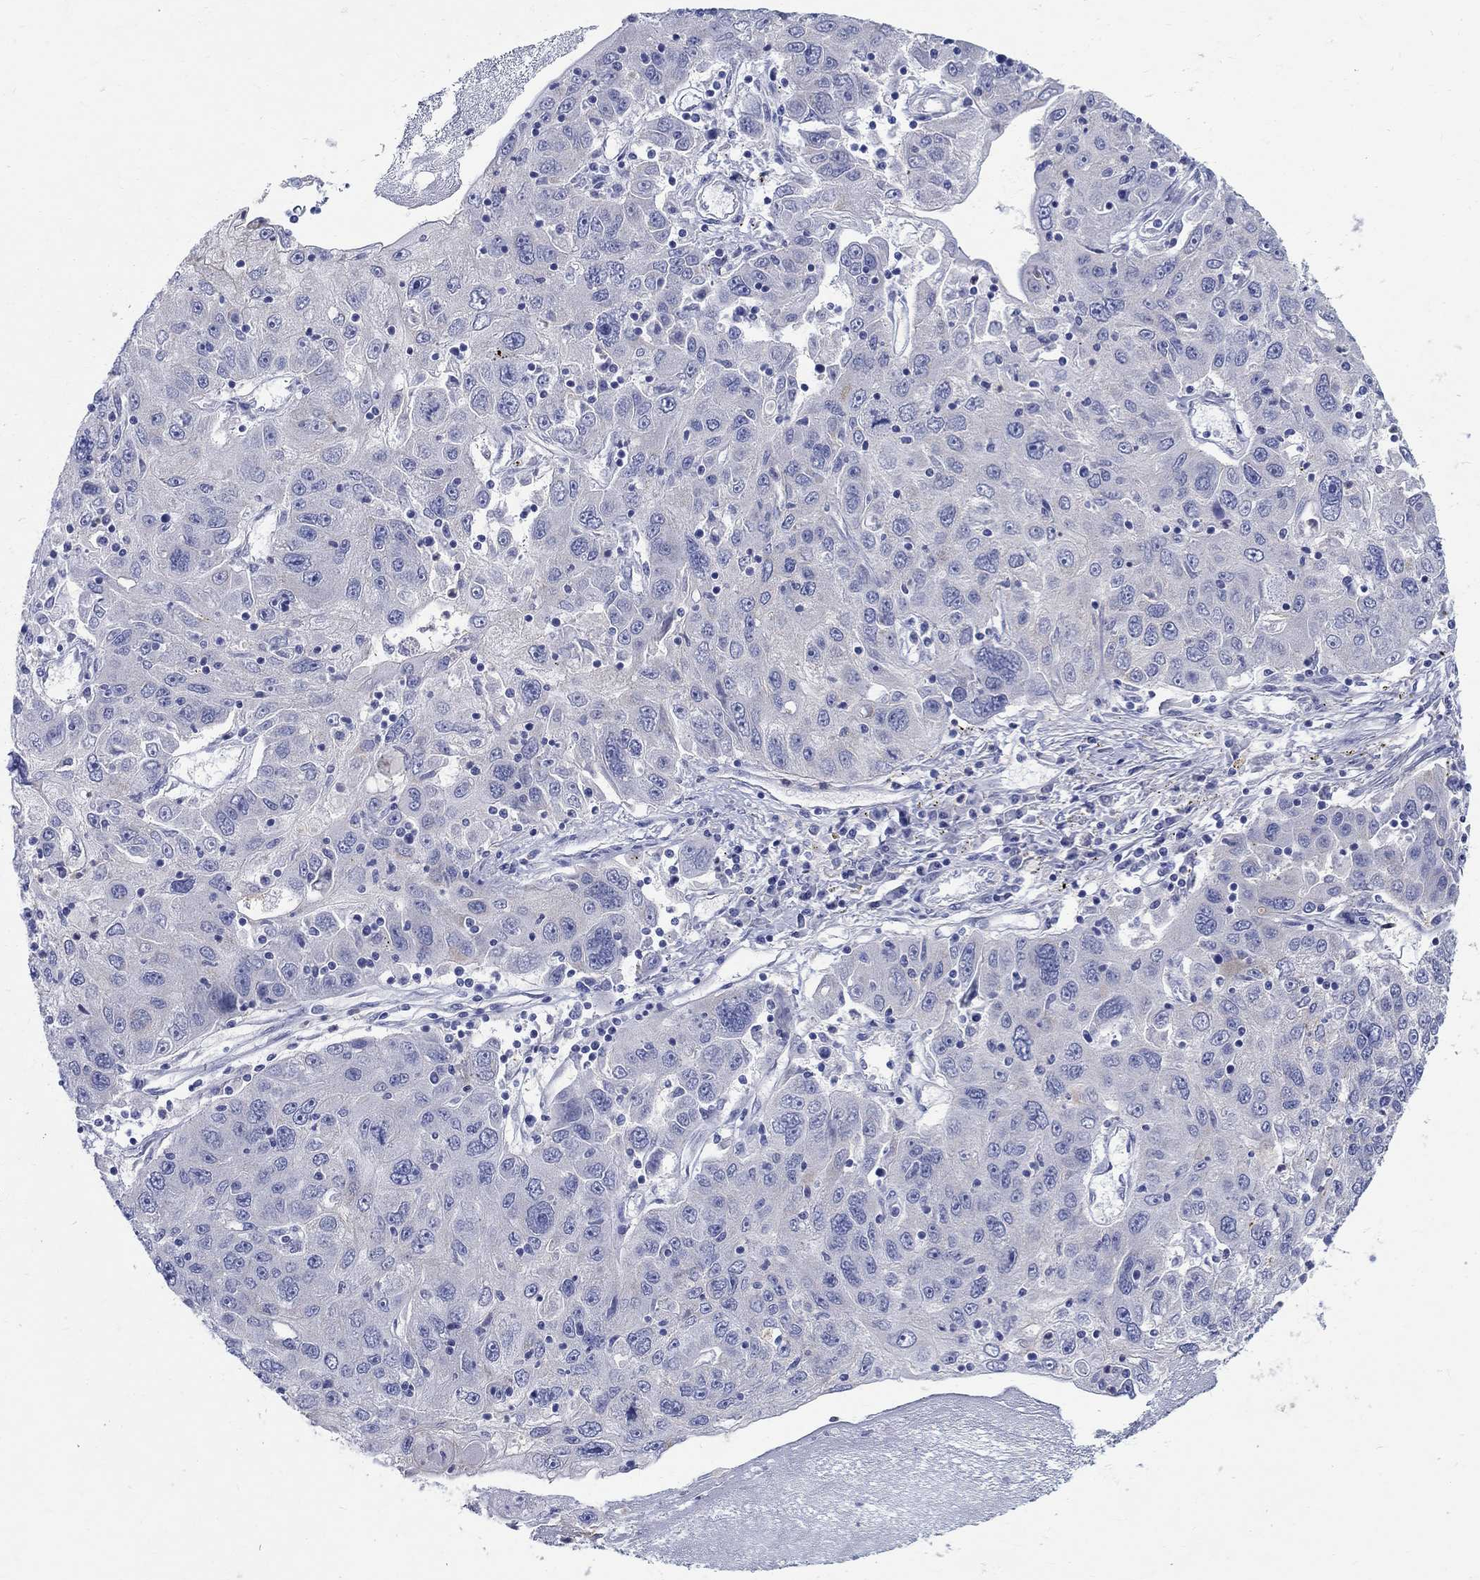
{"staining": {"intensity": "negative", "quantity": "none", "location": "none"}, "tissue": "stomach cancer", "cell_type": "Tumor cells", "image_type": "cancer", "snomed": [{"axis": "morphology", "description": "Adenocarcinoma, NOS"}, {"axis": "topography", "description": "Stomach"}], "caption": "Protein analysis of stomach cancer displays no significant positivity in tumor cells.", "gene": "SOX2", "patient": {"sex": "male", "age": 56}}